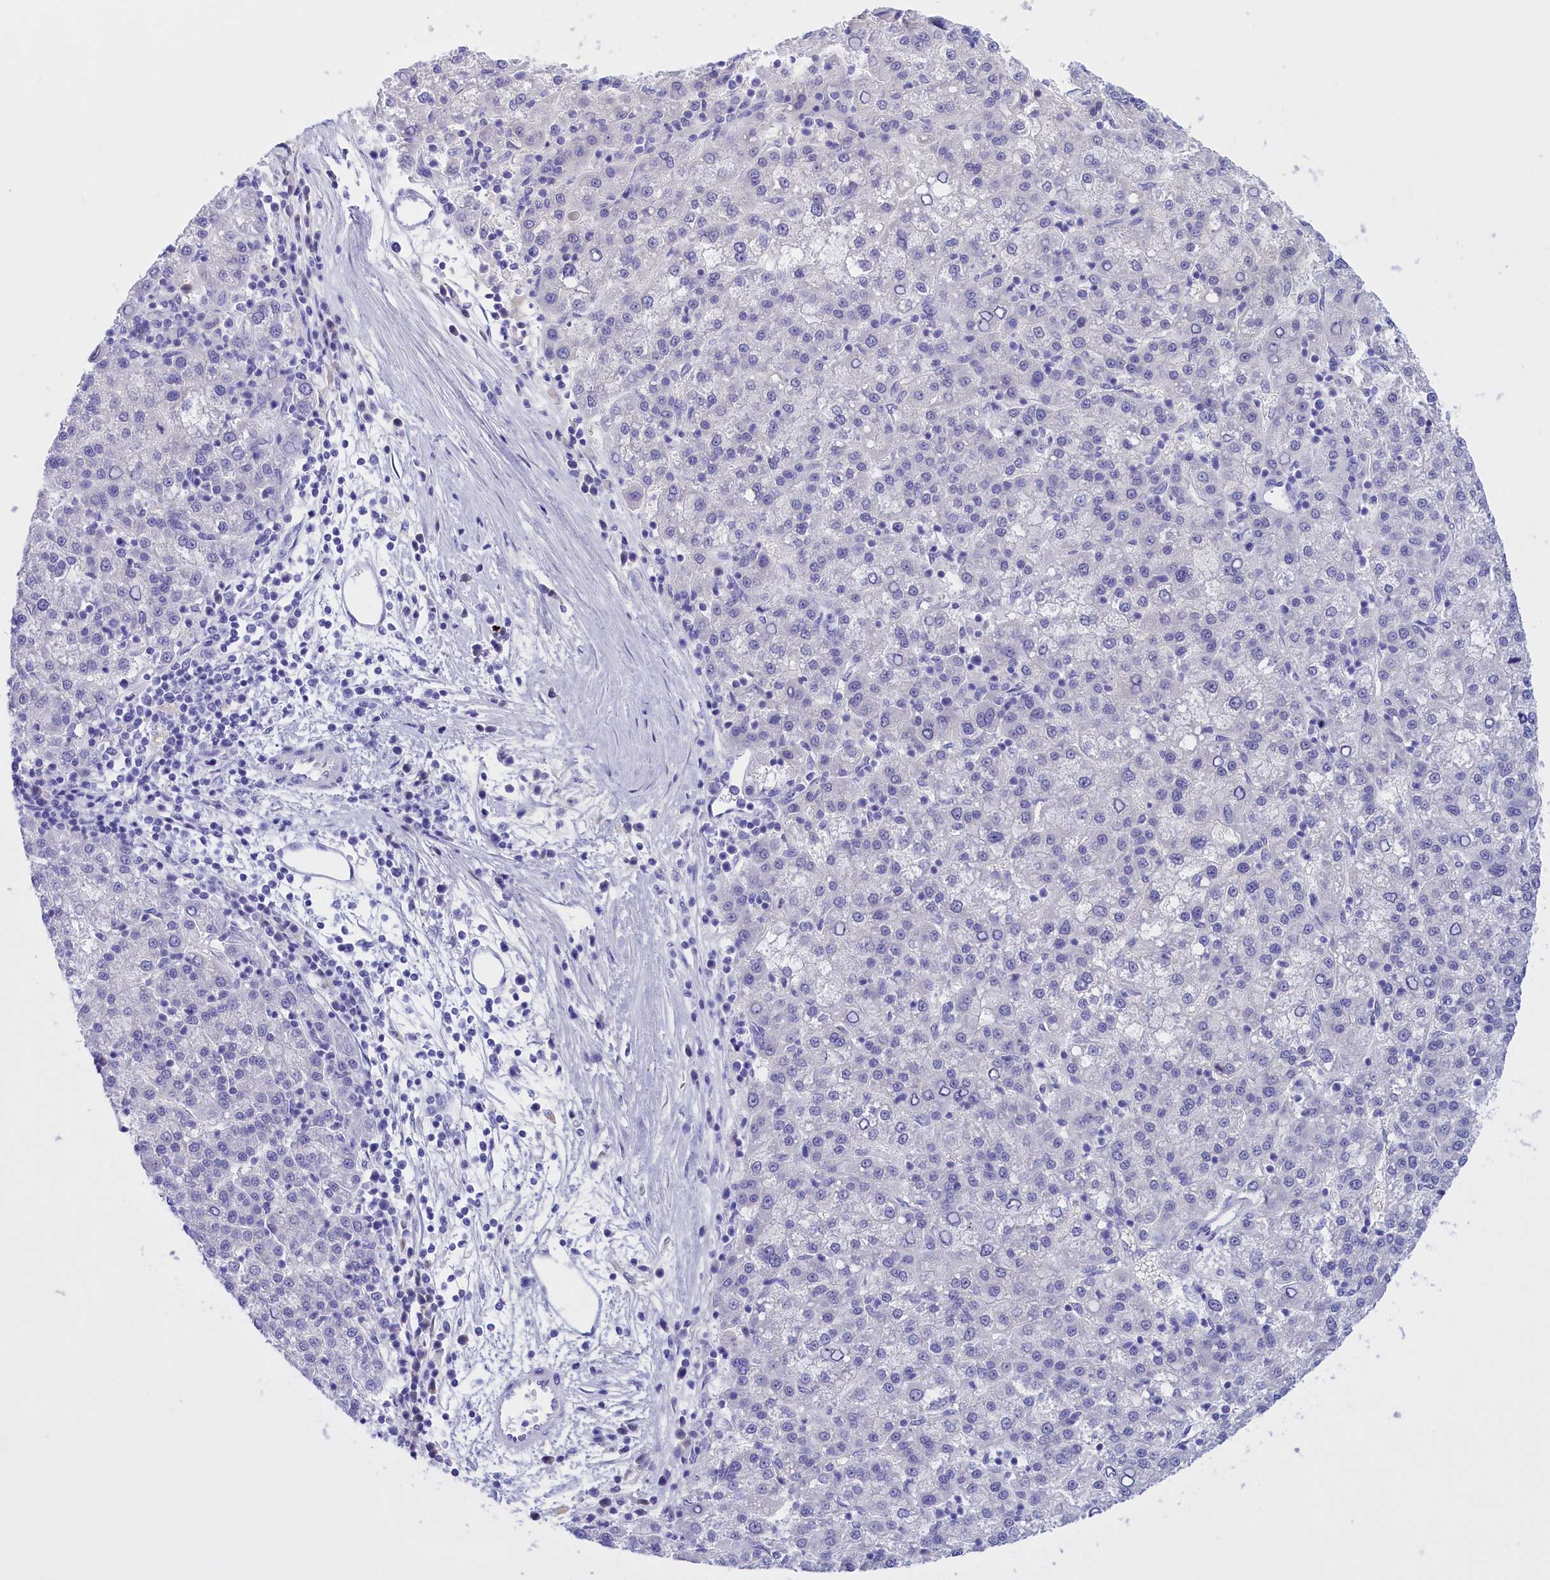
{"staining": {"intensity": "negative", "quantity": "none", "location": "none"}, "tissue": "liver cancer", "cell_type": "Tumor cells", "image_type": "cancer", "snomed": [{"axis": "morphology", "description": "Carcinoma, Hepatocellular, NOS"}, {"axis": "topography", "description": "Liver"}], "caption": "The photomicrograph exhibits no significant positivity in tumor cells of liver cancer (hepatocellular carcinoma).", "gene": "PROK2", "patient": {"sex": "female", "age": 58}}